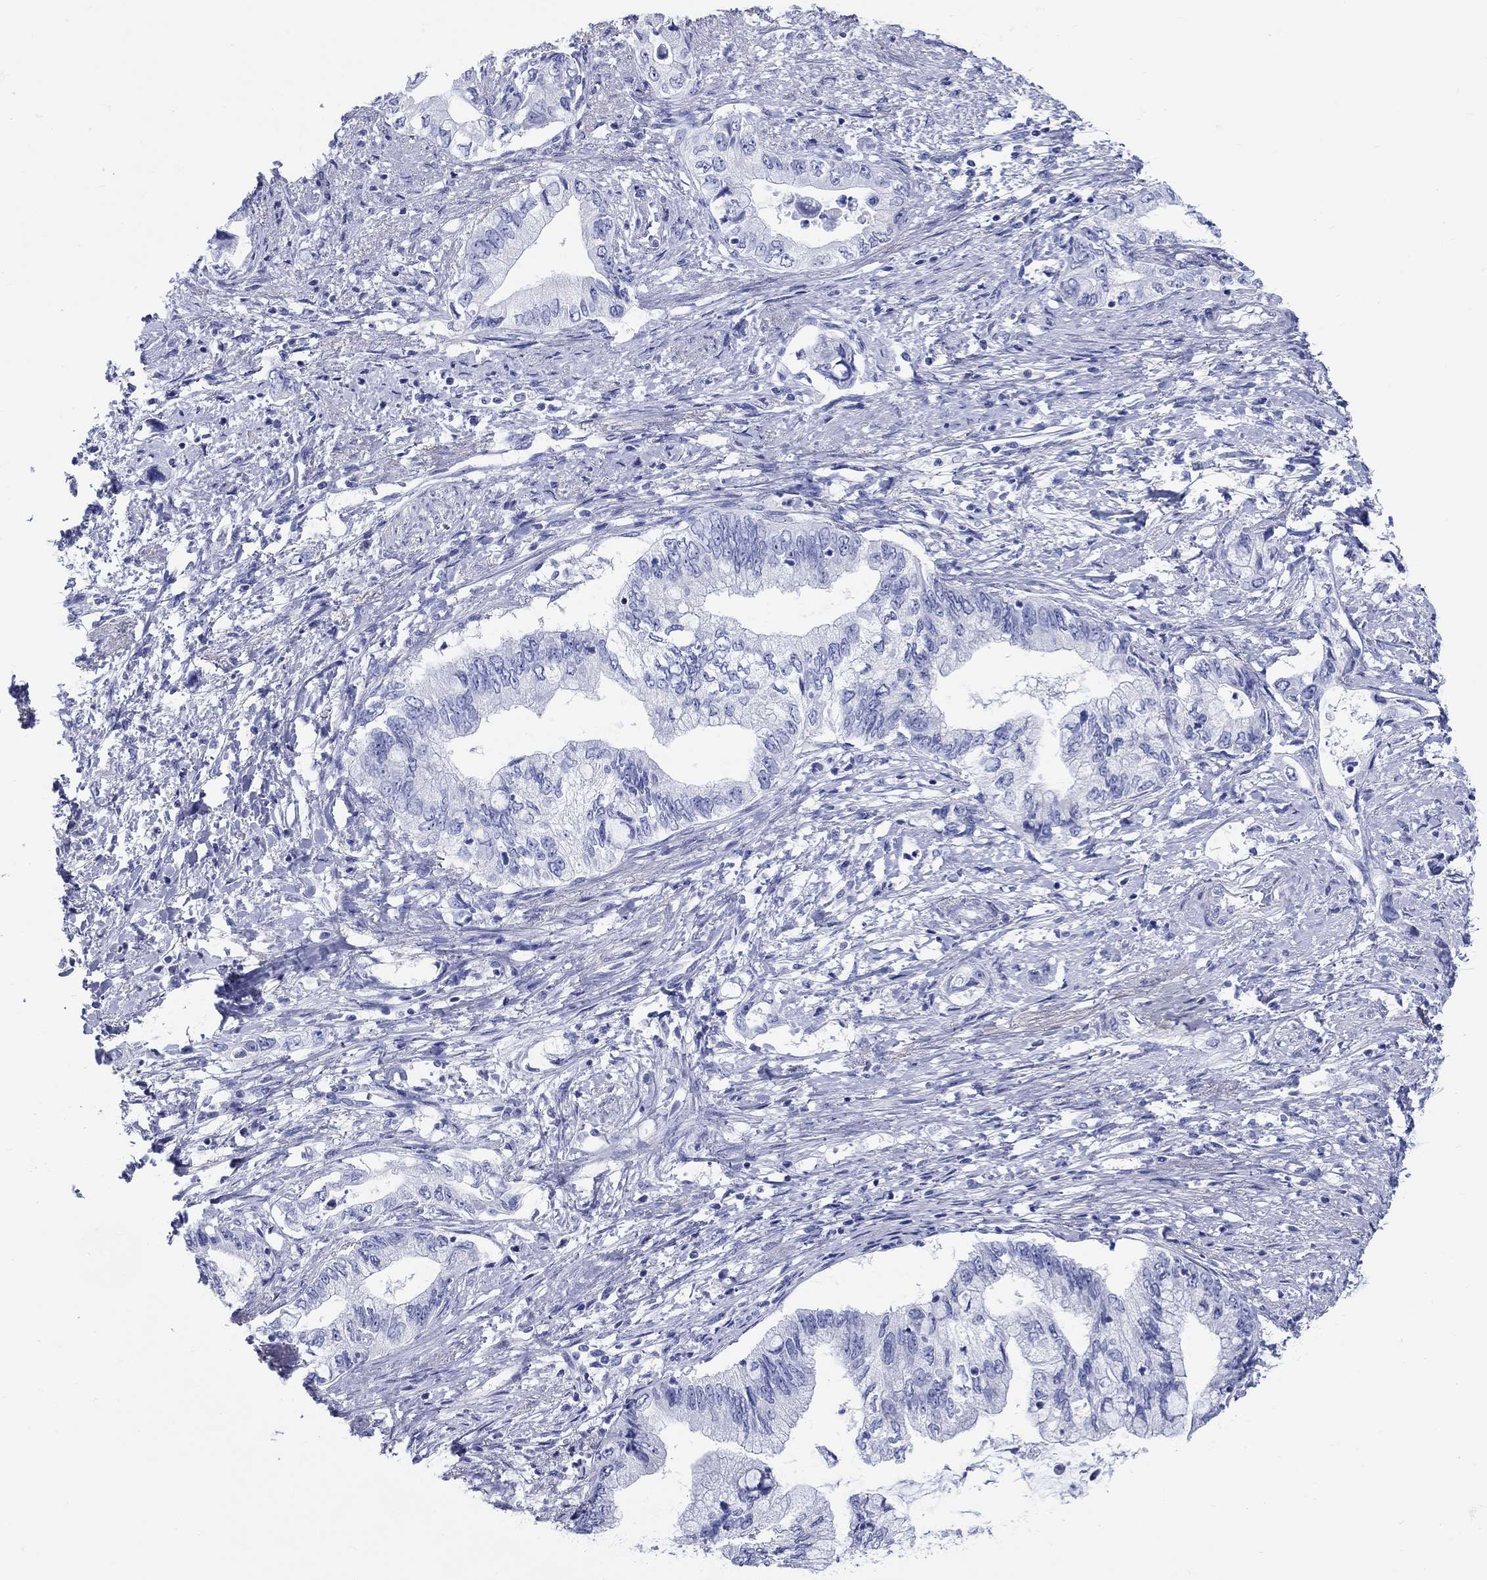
{"staining": {"intensity": "negative", "quantity": "none", "location": "none"}, "tissue": "pancreatic cancer", "cell_type": "Tumor cells", "image_type": "cancer", "snomed": [{"axis": "morphology", "description": "Adenocarcinoma, NOS"}, {"axis": "topography", "description": "Pancreas"}], "caption": "A photomicrograph of pancreatic cancer (adenocarcinoma) stained for a protein exhibits no brown staining in tumor cells.", "gene": "CRYGS", "patient": {"sex": "female", "age": 73}}